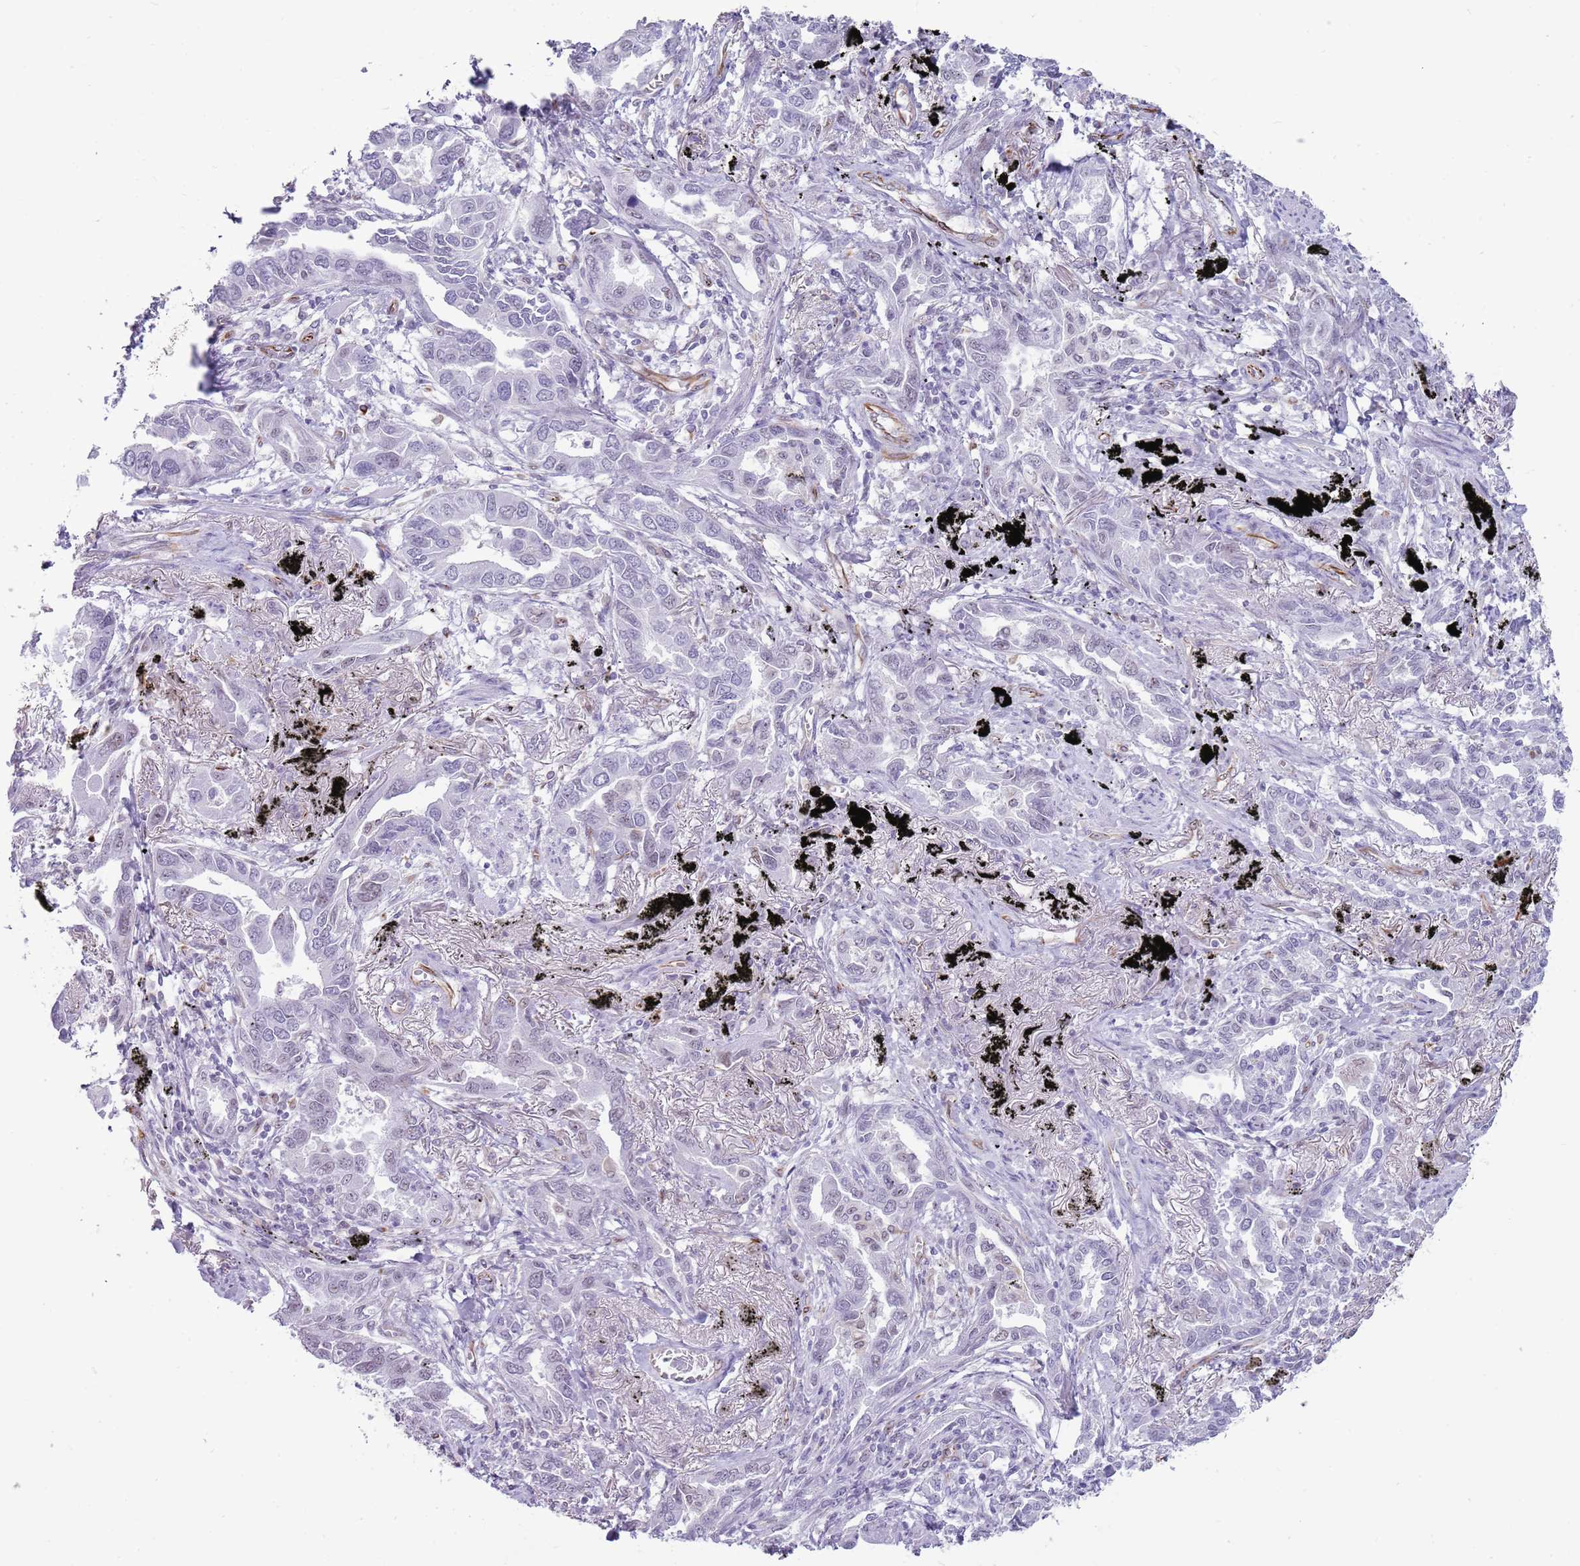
{"staining": {"intensity": "negative", "quantity": "none", "location": "none"}, "tissue": "lung cancer", "cell_type": "Tumor cells", "image_type": "cancer", "snomed": [{"axis": "morphology", "description": "Adenocarcinoma, NOS"}, {"axis": "topography", "description": "Lung"}], "caption": "There is no significant staining in tumor cells of lung adenocarcinoma. (DAB (3,3'-diaminobenzidine) IHC visualized using brightfield microscopy, high magnification).", "gene": "NBPF3", "patient": {"sex": "male", "age": 67}}